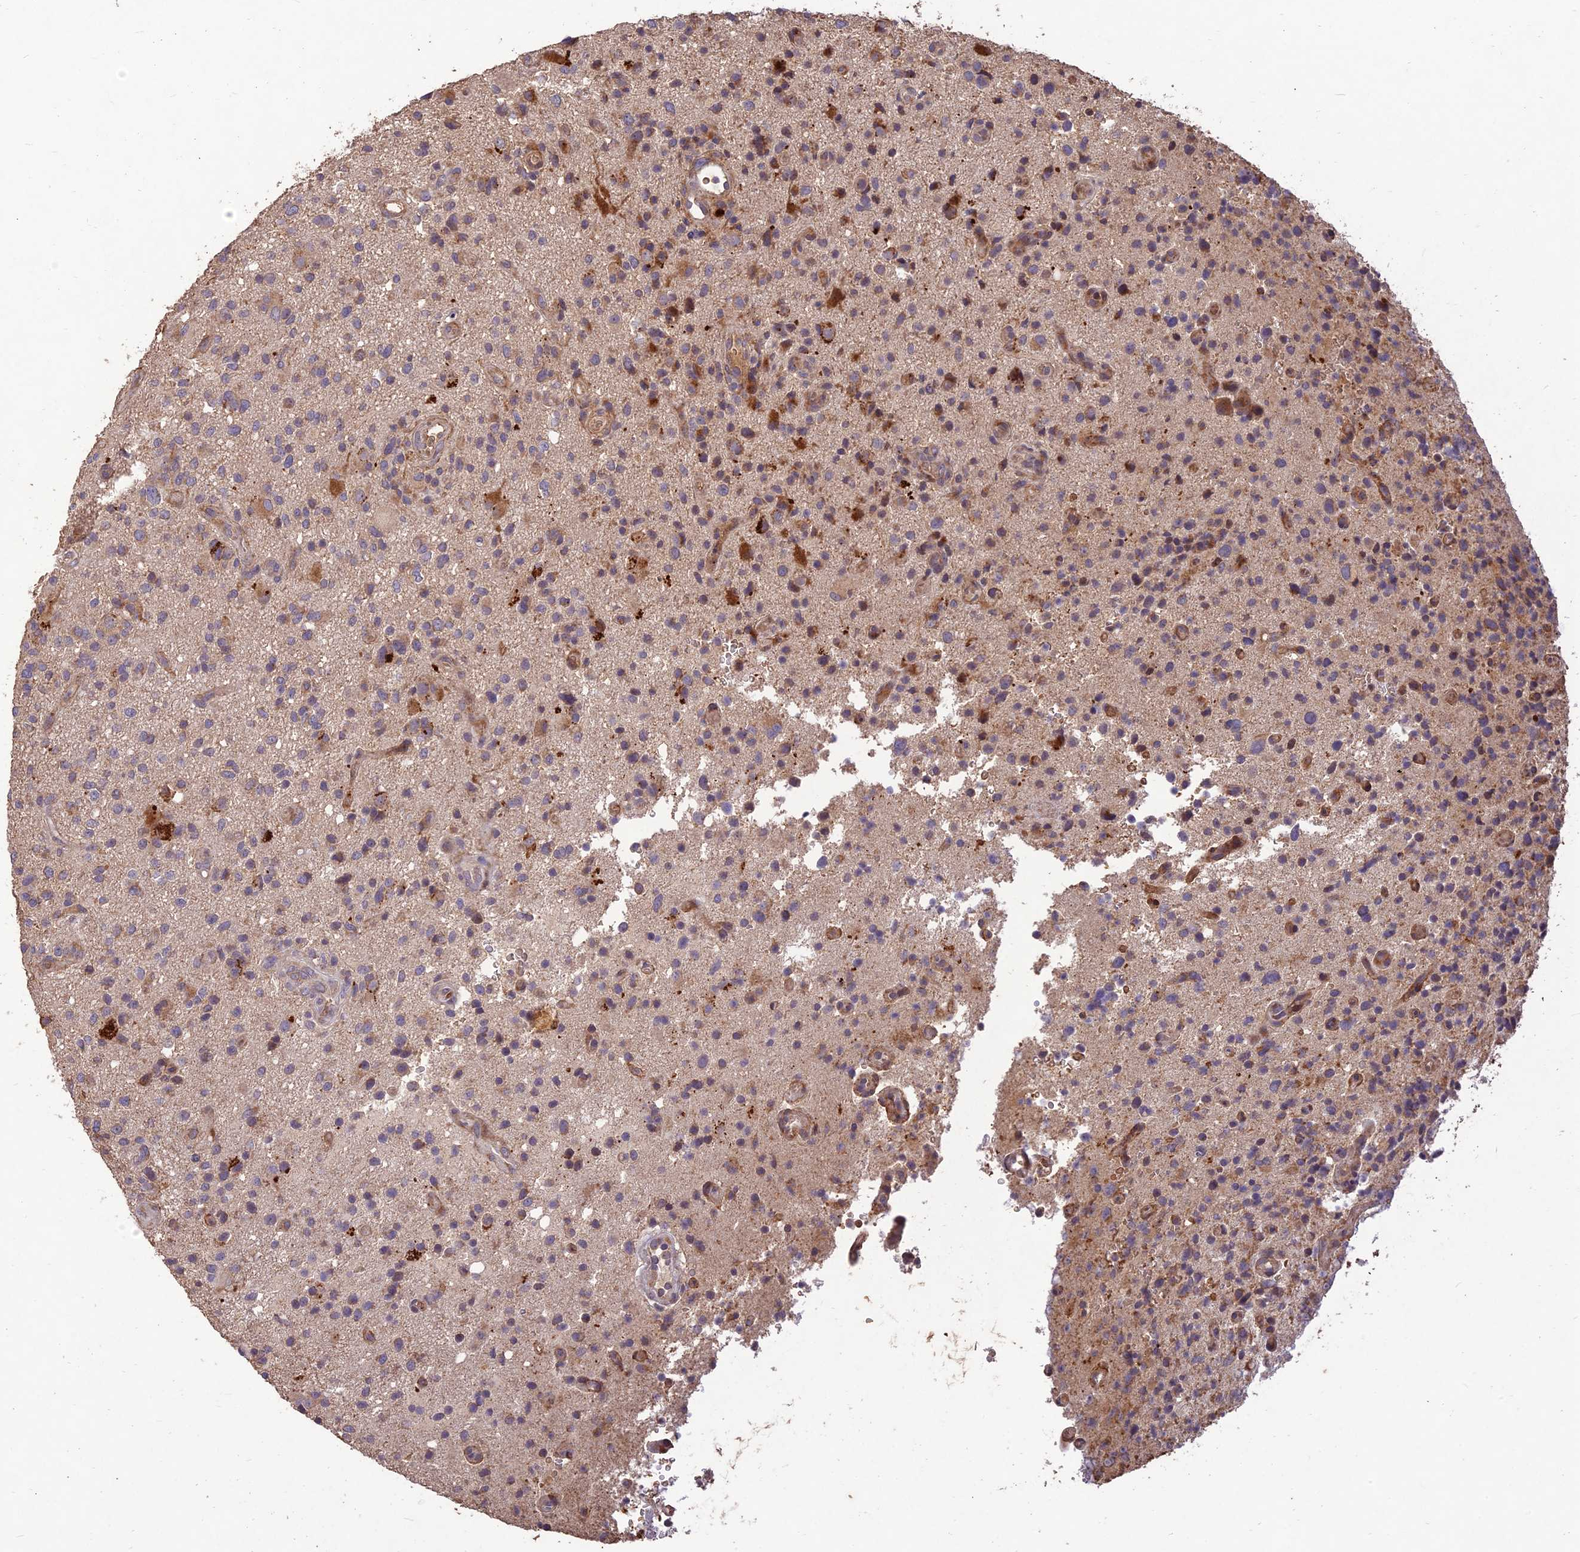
{"staining": {"intensity": "weak", "quantity": "<25%", "location": "cytoplasmic/membranous"}, "tissue": "glioma", "cell_type": "Tumor cells", "image_type": "cancer", "snomed": [{"axis": "morphology", "description": "Glioma, malignant, High grade"}, {"axis": "topography", "description": "Brain"}], "caption": "Tumor cells are negative for brown protein staining in glioma.", "gene": "PPP1R11", "patient": {"sex": "male", "age": 47}}